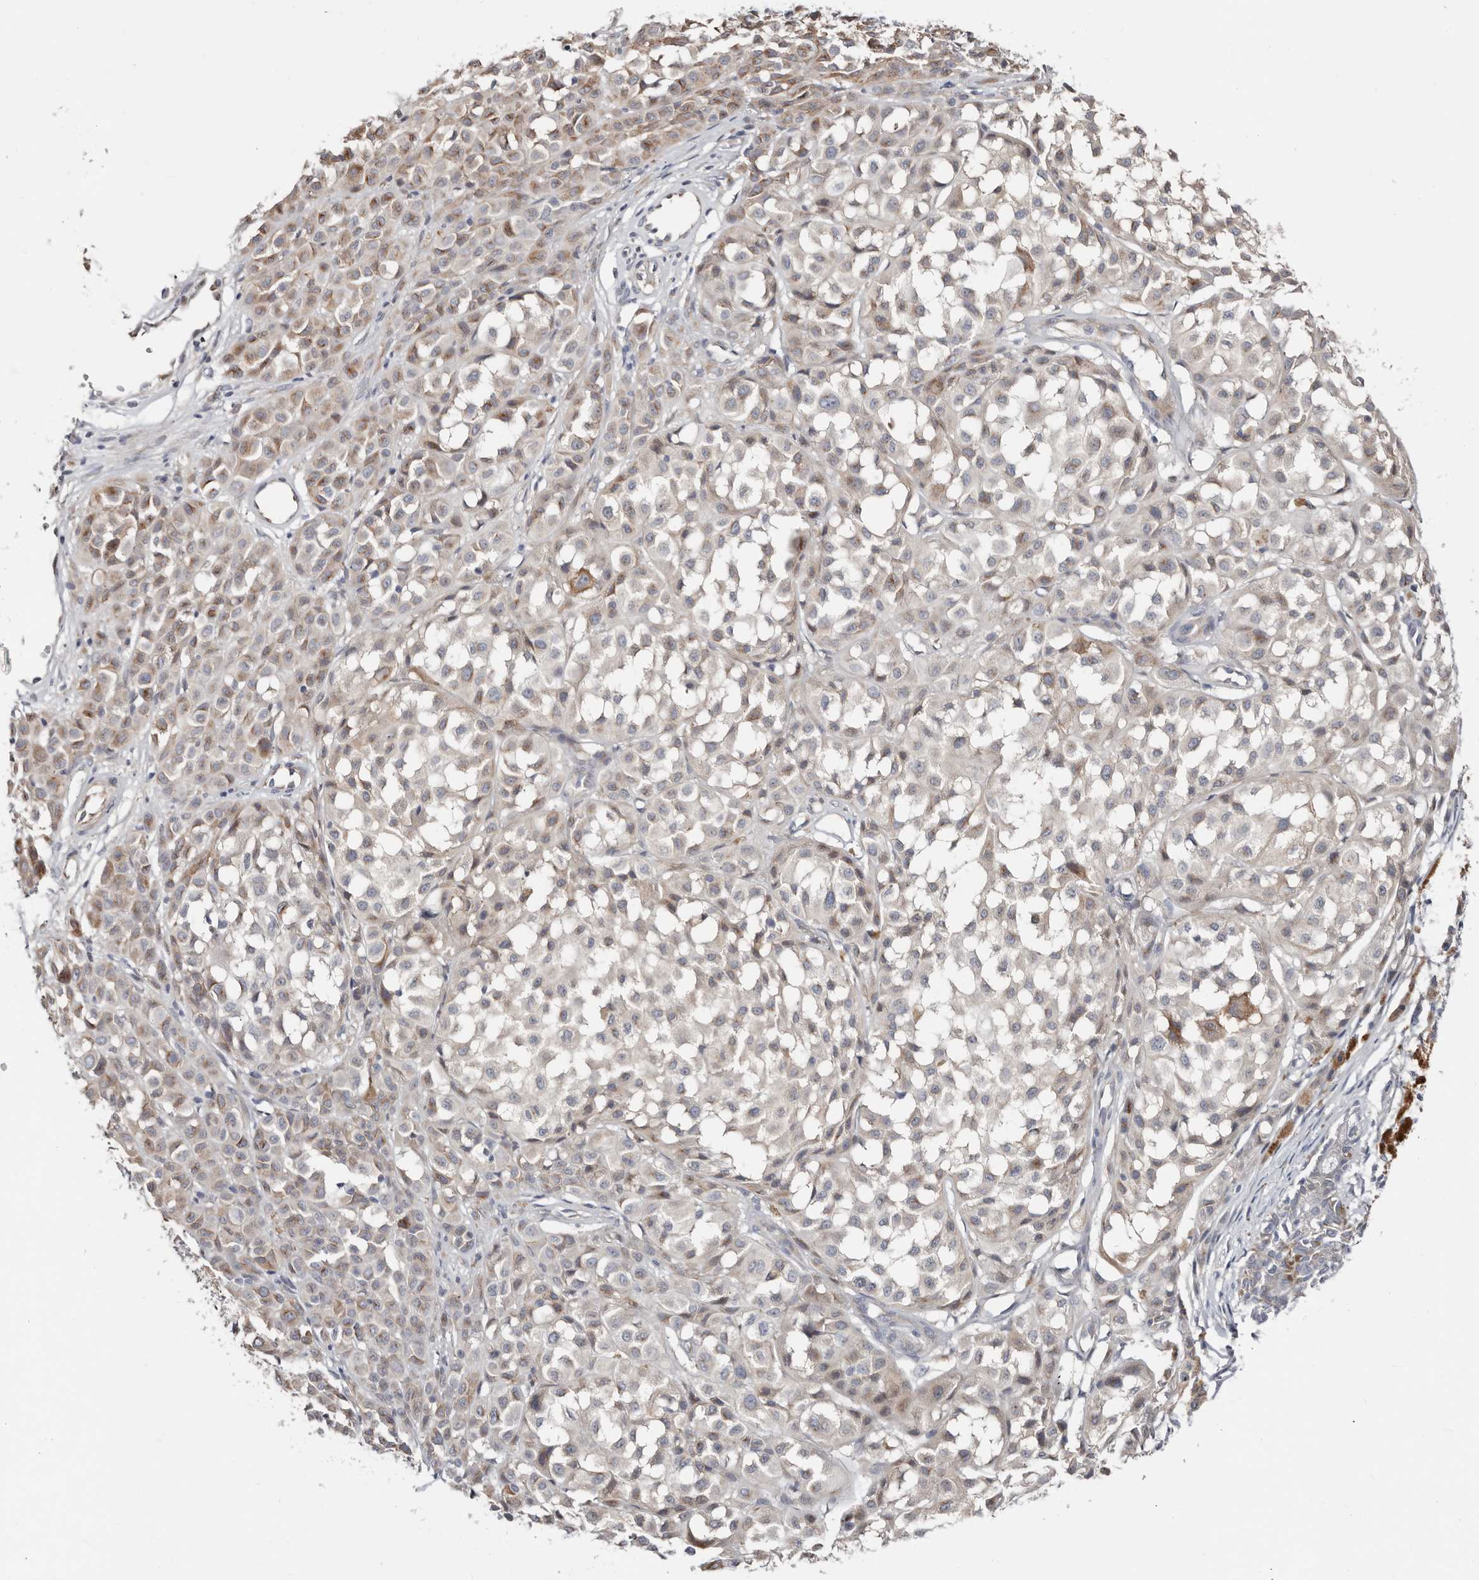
{"staining": {"intensity": "negative", "quantity": "none", "location": "none"}, "tissue": "melanoma", "cell_type": "Tumor cells", "image_type": "cancer", "snomed": [{"axis": "morphology", "description": "Malignant melanoma, NOS"}, {"axis": "topography", "description": "Skin of leg"}], "caption": "DAB (3,3'-diaminobenzidine) immunohistochemical staining of melanoma demonstrates no significant expression in tumor cells.", "gene": "ASRGL1", "patient": {"sex": "female", "age": 72}}